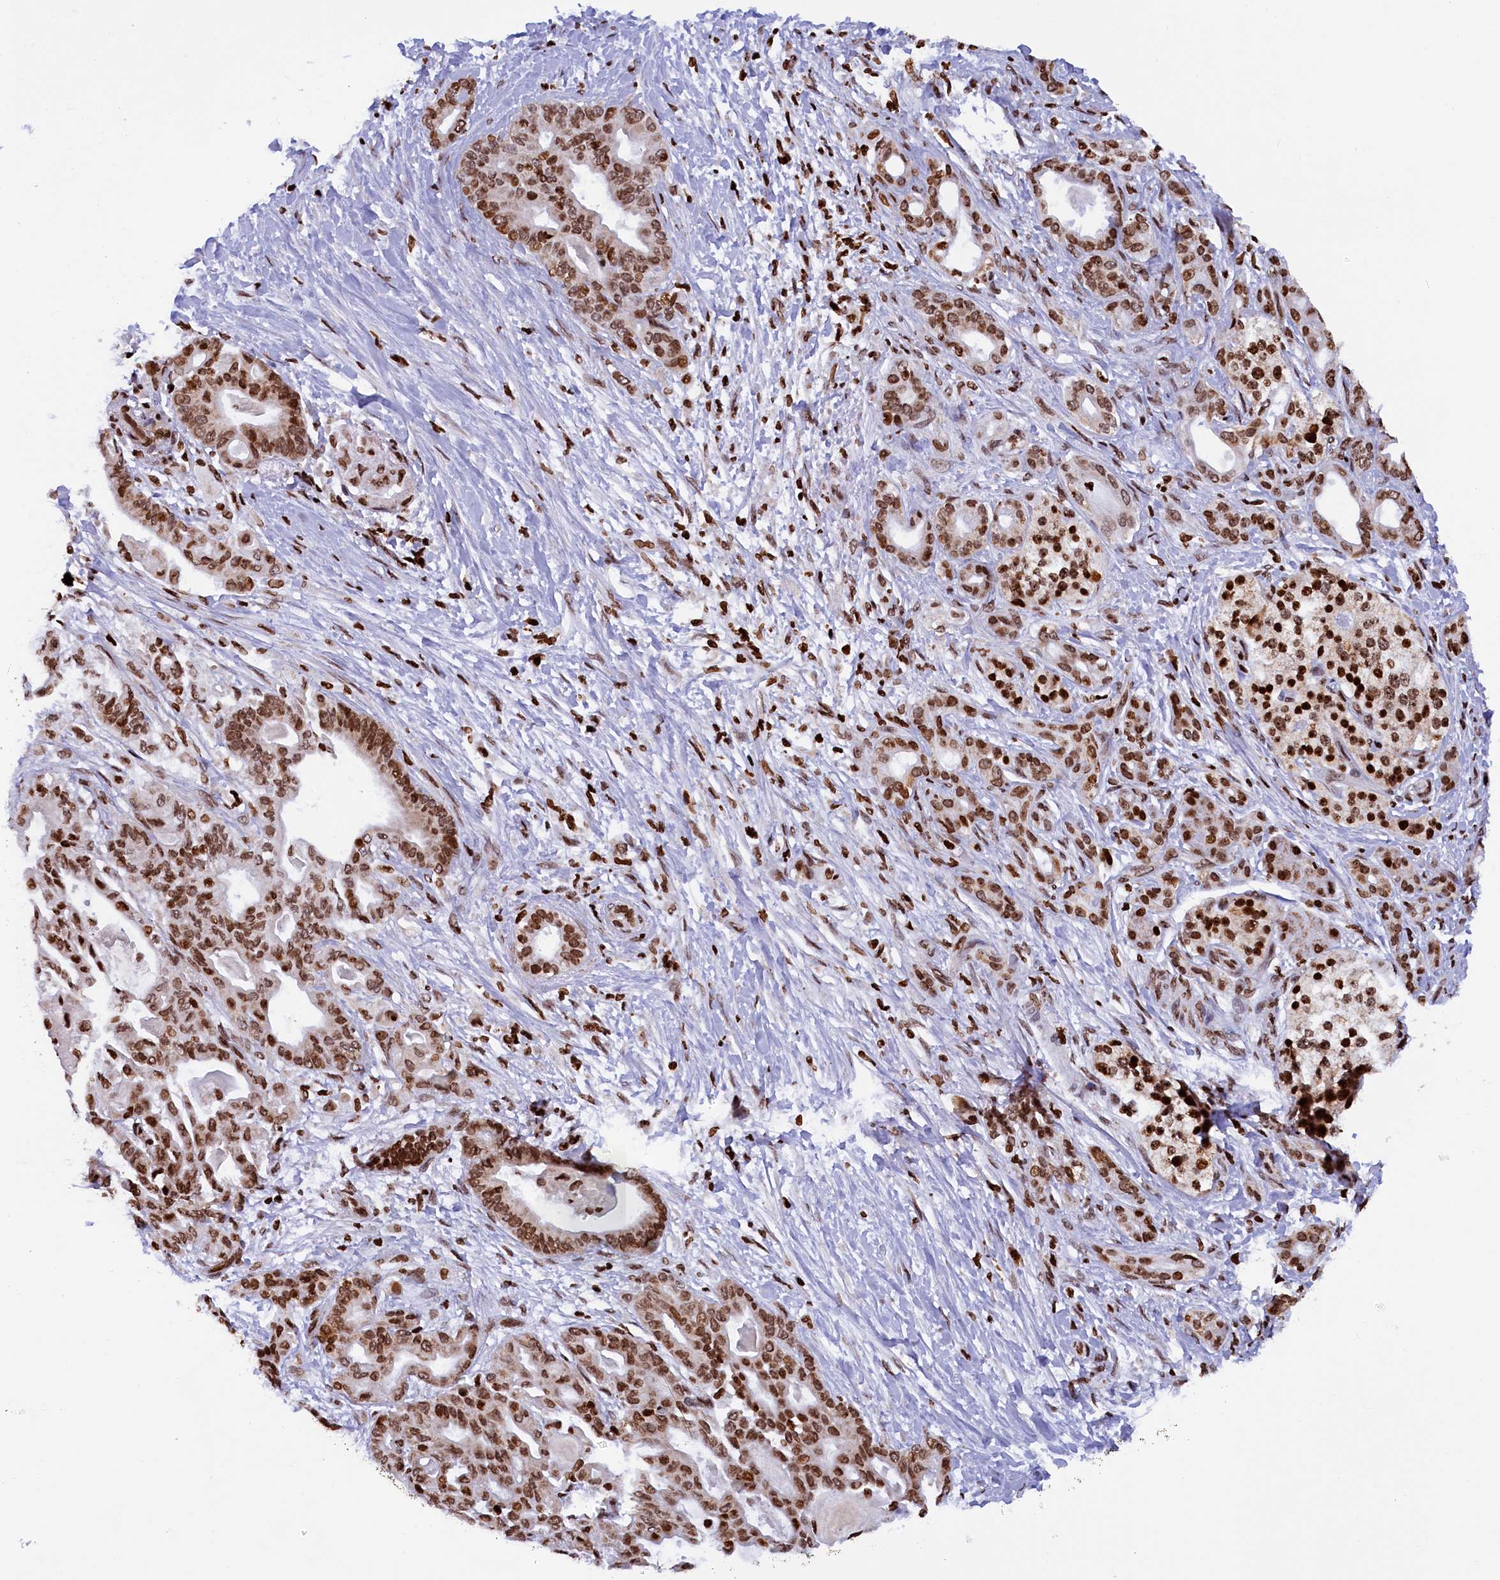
{"staining": {"intensity": "moderate", "quantity": ">75%", "location": "nuclear"}, "tissue": "pancreatic cancer", "cell_type": "Tumor cells", "image_type": "cancer", "snomed": [{"axis": "morphology", "description": "Adenocarcinoma, NOS"}, {"axis": "topography", "description": "Pancreas"}], "caption": "Pancreatic adenocarcinoma stained with DAB immunohistochemistry (IHC) displays medium levels of moderate nuclear positivity in about >75% of tumor cells.", "gene": "TIMM29", "patient": {"sex": "male", "age": 63}}